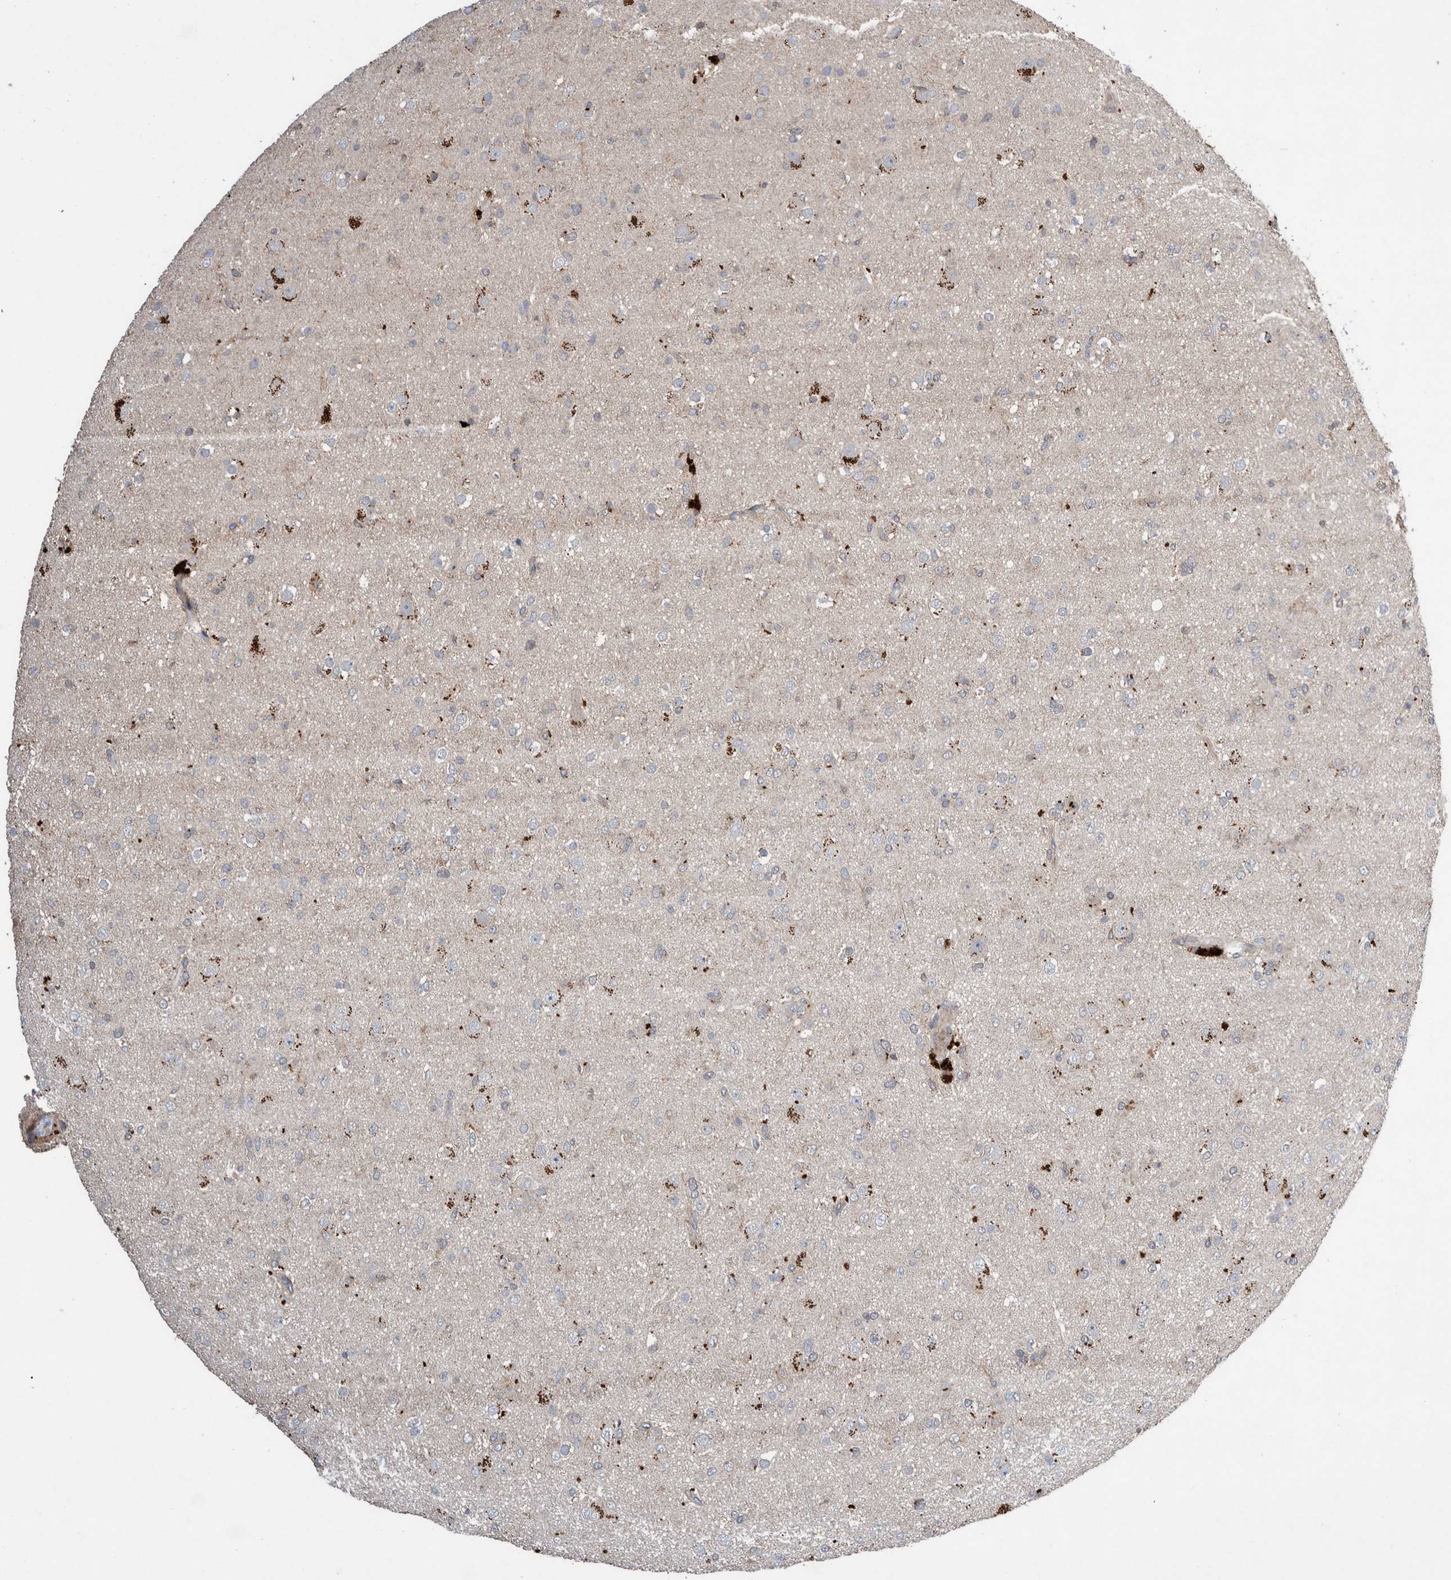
{"staining": {"intensity": "moderate", "quantity": "<25%", "location": "cytoplasmic/membranous"}, "tissue": "glioma", "cell_type": "Tumor cells", "image_type": "cancer", "snomed": [{"axis": "morphology", "description": "Glioma, malignant, Low grade"}, {"axis": "topography", "description": "Brain"}], "caption": "Immunohistochemistry (IHC) photomicrograph of neoplastic tissue: malignant low-grade glioma stained using IHC demonstrates low levels of moderate protein expression localized specifically in the cytoplasmic/membranous of tumor cells, appearing as a cytoplasmic/membranous brown color.", "gene": "PLPBP", "patient": {"sex": "male", "age": 65}}